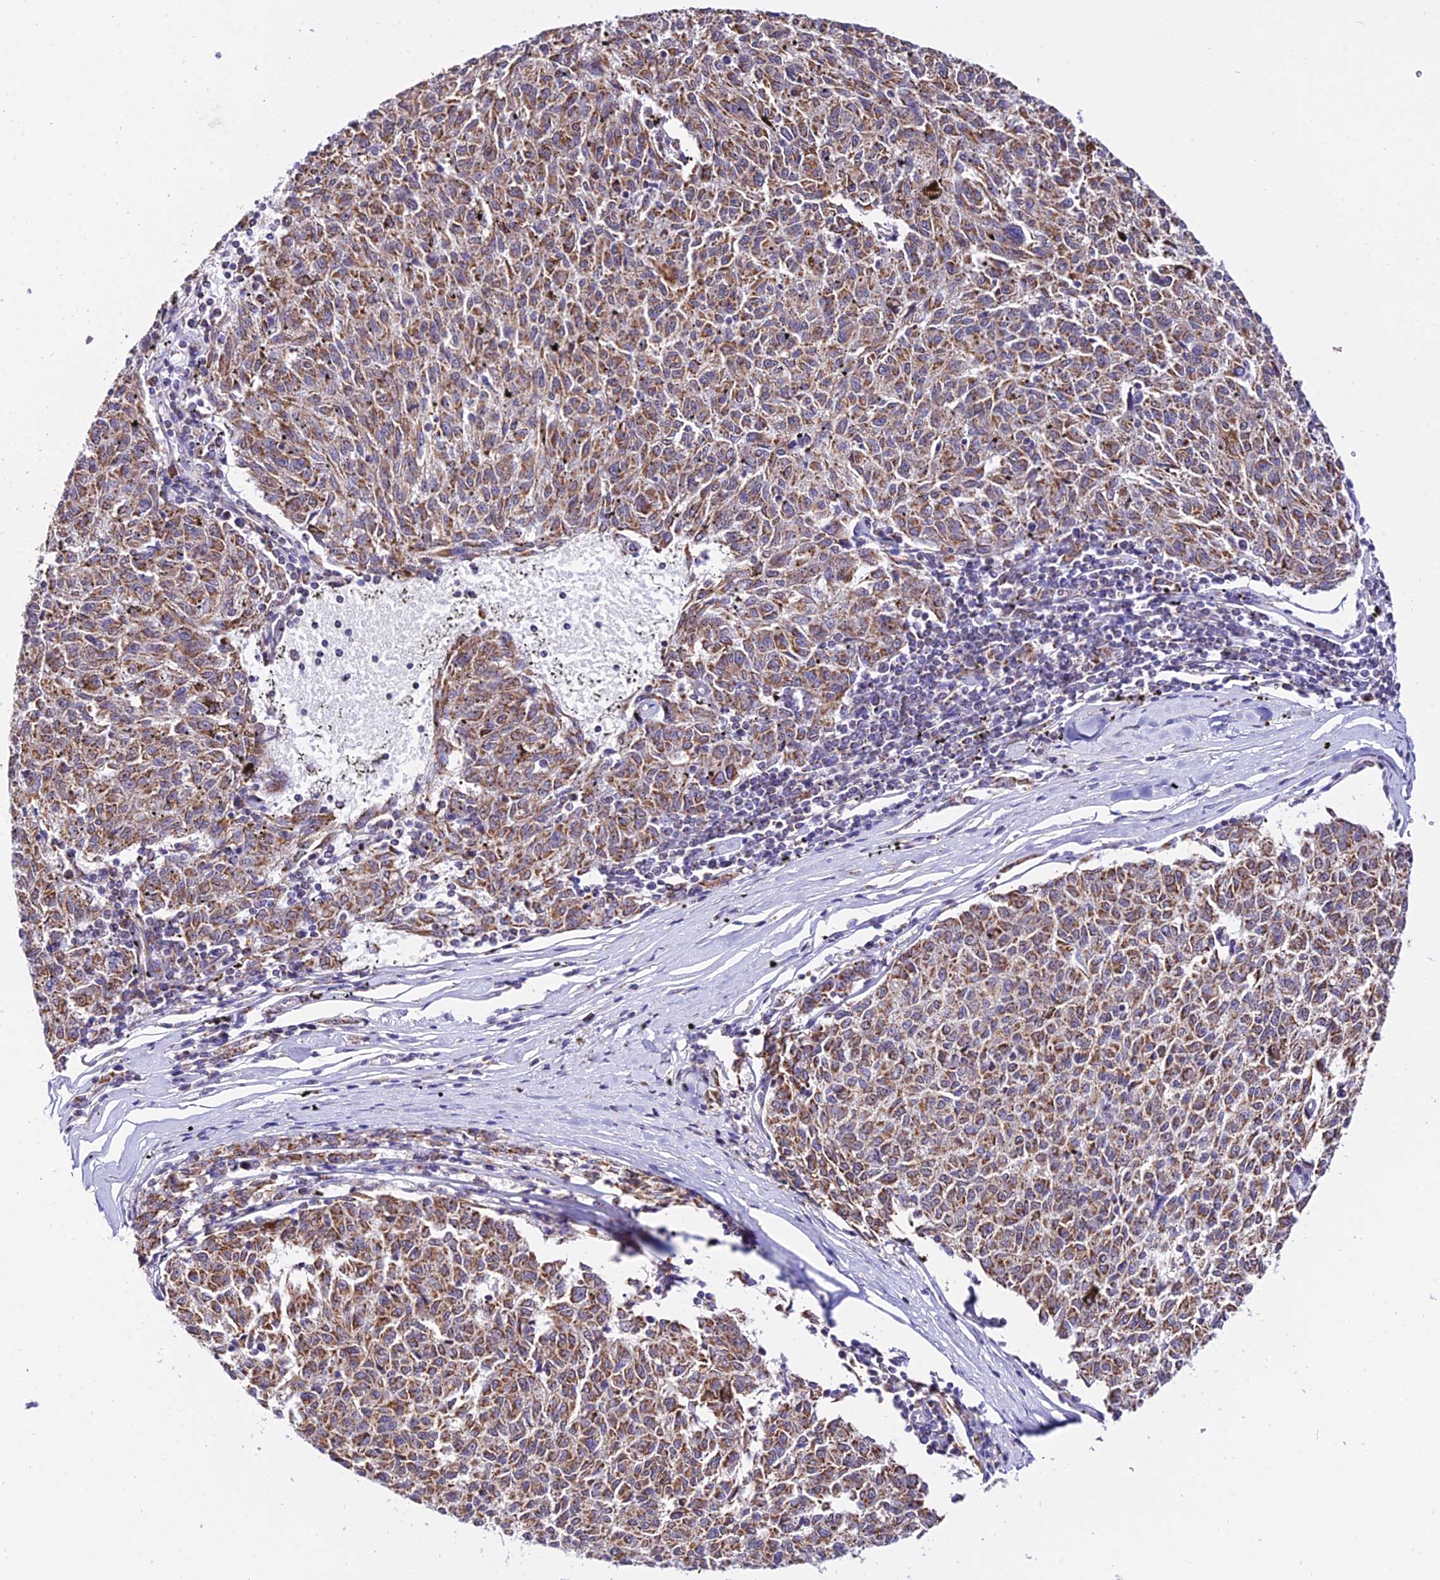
{"staining": {"intensity": "moderate", "quantity": ">75%", "location": "cytoplasmic/membranous"}, "tissue": "melanoma", "cell_type": "Tumor cells", "image_type": "cancer", "snomed": [{"axis": "morphology", "description": "Malignant melanoma, NOS"}, {"axis": "topography", "description": "Skin"}], "caption": "Immunohistochemistry micrograph of neoplastic tissue: malignant melanoma stained using immunohistochemistry (IHC) reveals medium levels of moderate protein expression localized specifically in the cytoplasmic/membranous of tumor cells, appearing as a cytoplasmic/membranous brown color.", "gene": "ATP5PB", "patient": {"sex": "female", "age": 72}}